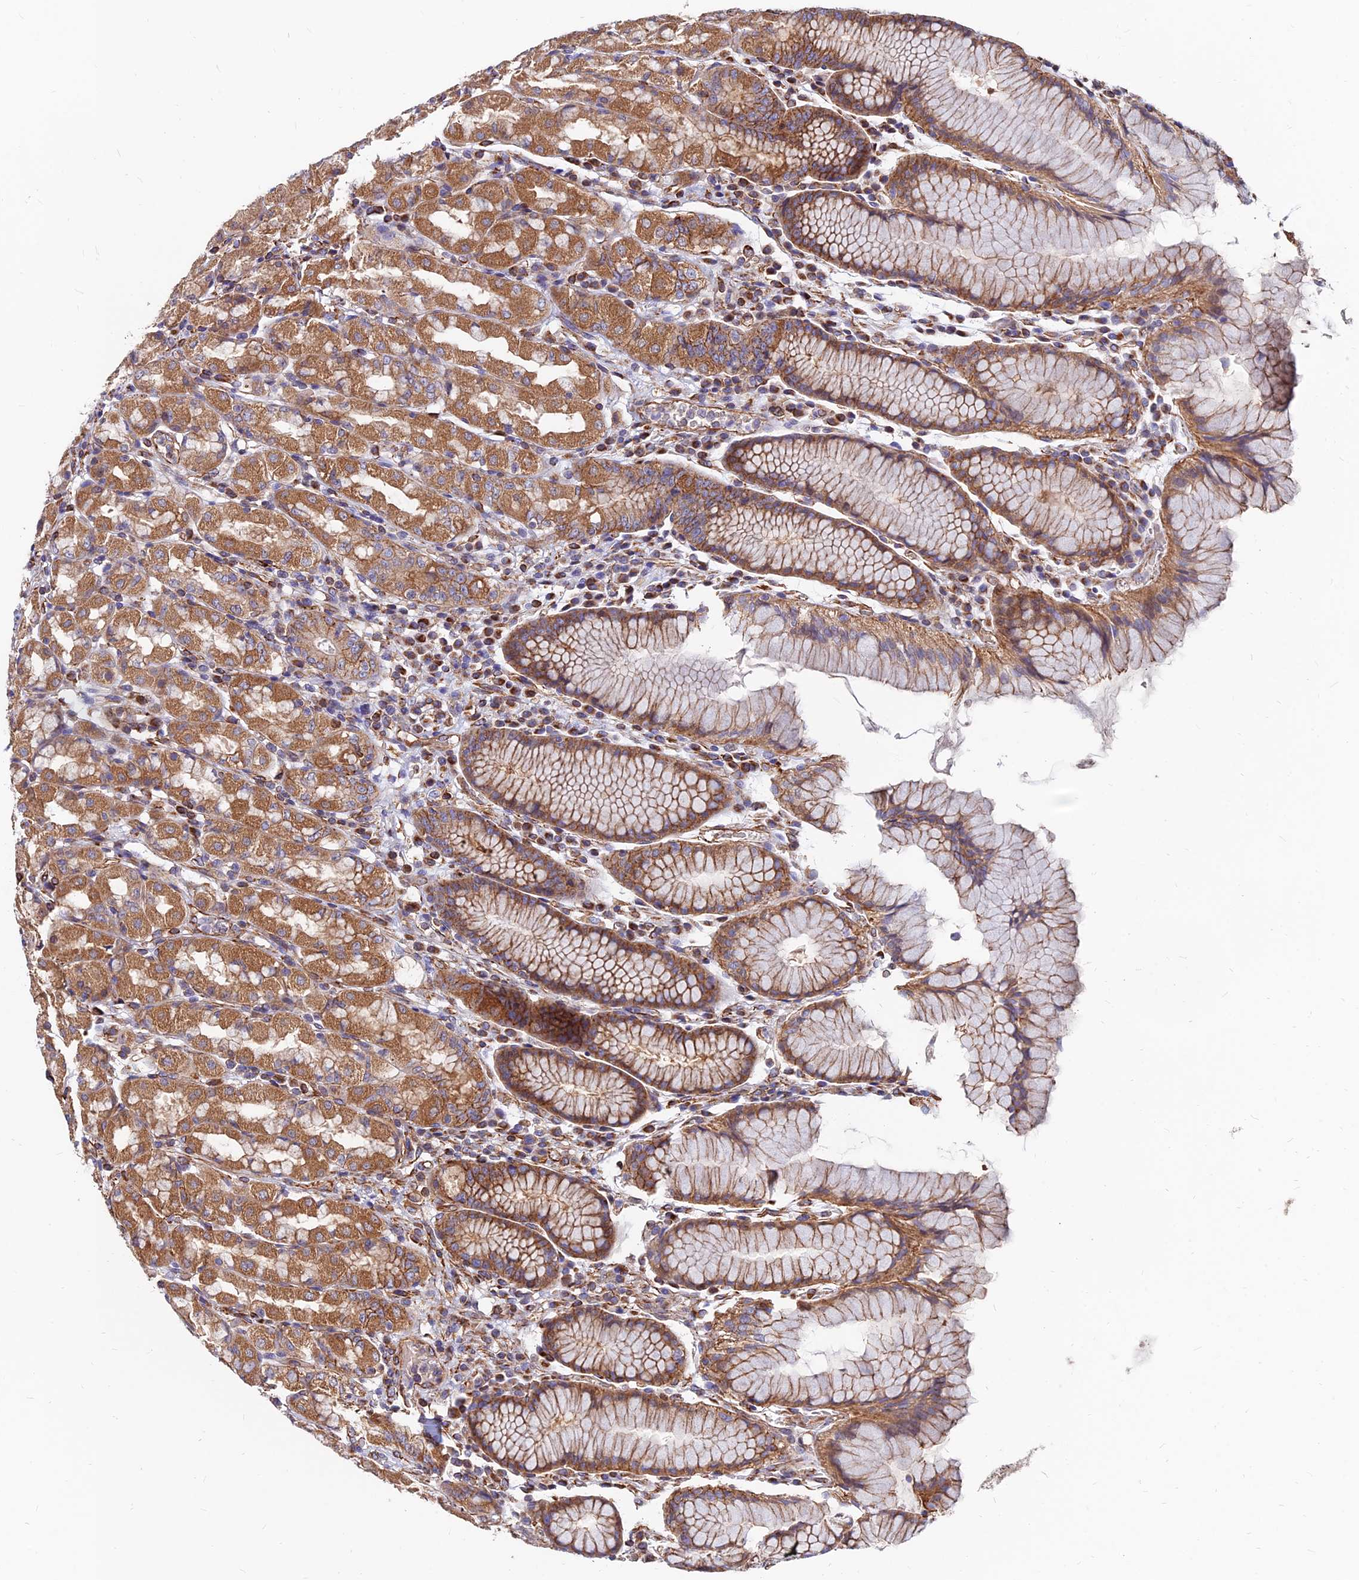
{"staining": {"intensity": "moderate", "quantity": ">75%", "location": "cytoplasmic/membranous"}, "tissue": "stomach", "cell_type": "Glandular cells", "image_type": "normal", "snomed": [{"axis": "morphology", "description": "Normal tissue, NOS"}, {"axis": "topography", "description": "Stomach, lower"}], "caption": "Immunohistochemistry (IHC) micrograph of unremarkable stomach: human stomach stained using immunohistochemistry (IHC) exhibits medium levels of moderate protein expression localized specifically in the cytoplasmic/membranous of glandular cells, appearing as a cytoplasmic/membranous brown color.", "gene": "CDK18", "patient": {"sex": "female", "age": 56}}